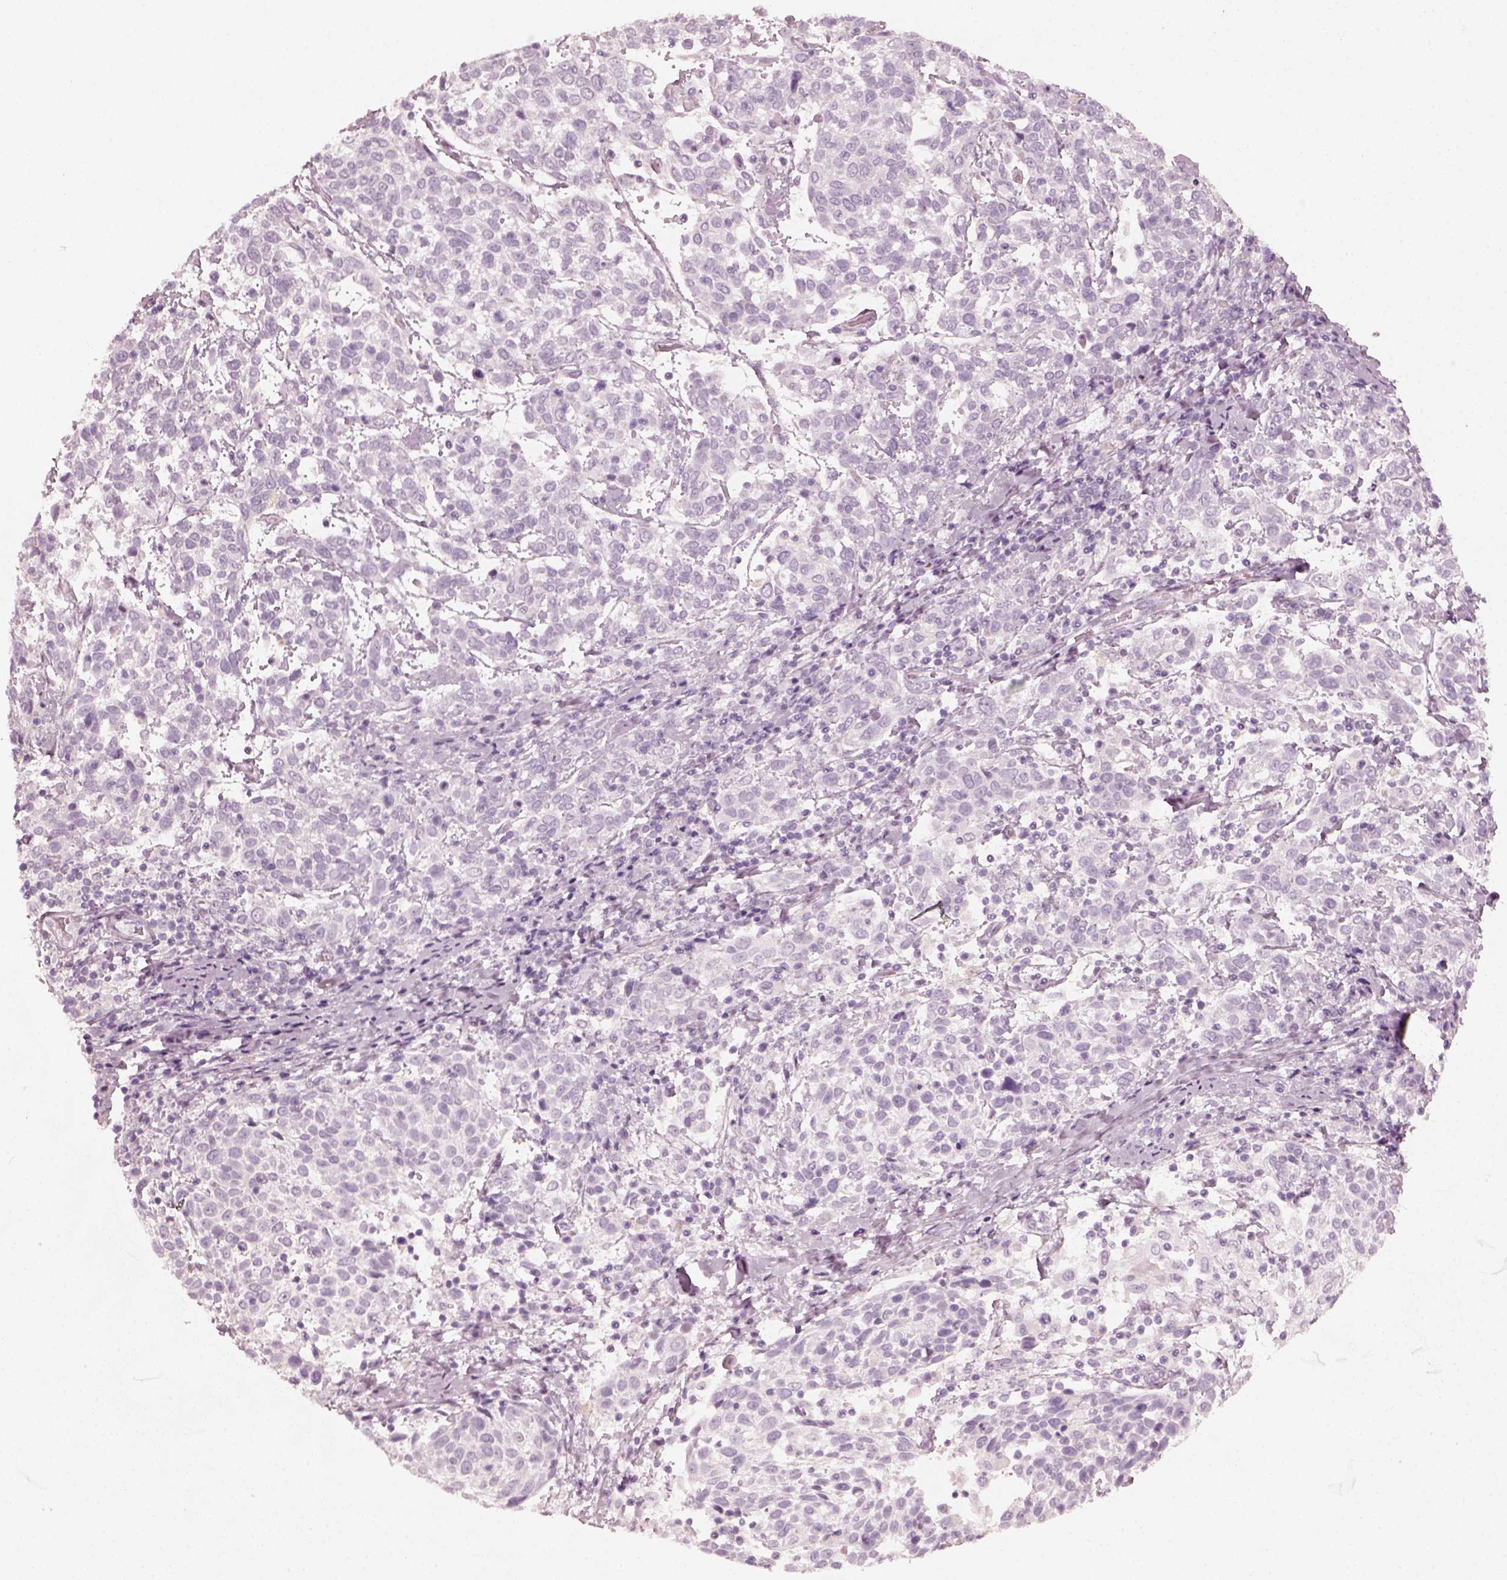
{"staining": {"intensity": "negative", "quantity": "none", "location": "none"}, "tissue": "cervical cancer", "cell_type": "Tumor cells", "image_type": "cancer", "snomed": [{"axis": "morphology", "description": "Squamous cell carcinoma, NOS"}, {"axis": "topography", "description": "Cervix"}], "caption": "Tumor cells are negative for protein expression in human cervical cancer (squamous cell carcinoma).", "gene": "CRYBA2", "patient": {"sex": "female", "age": 61}}